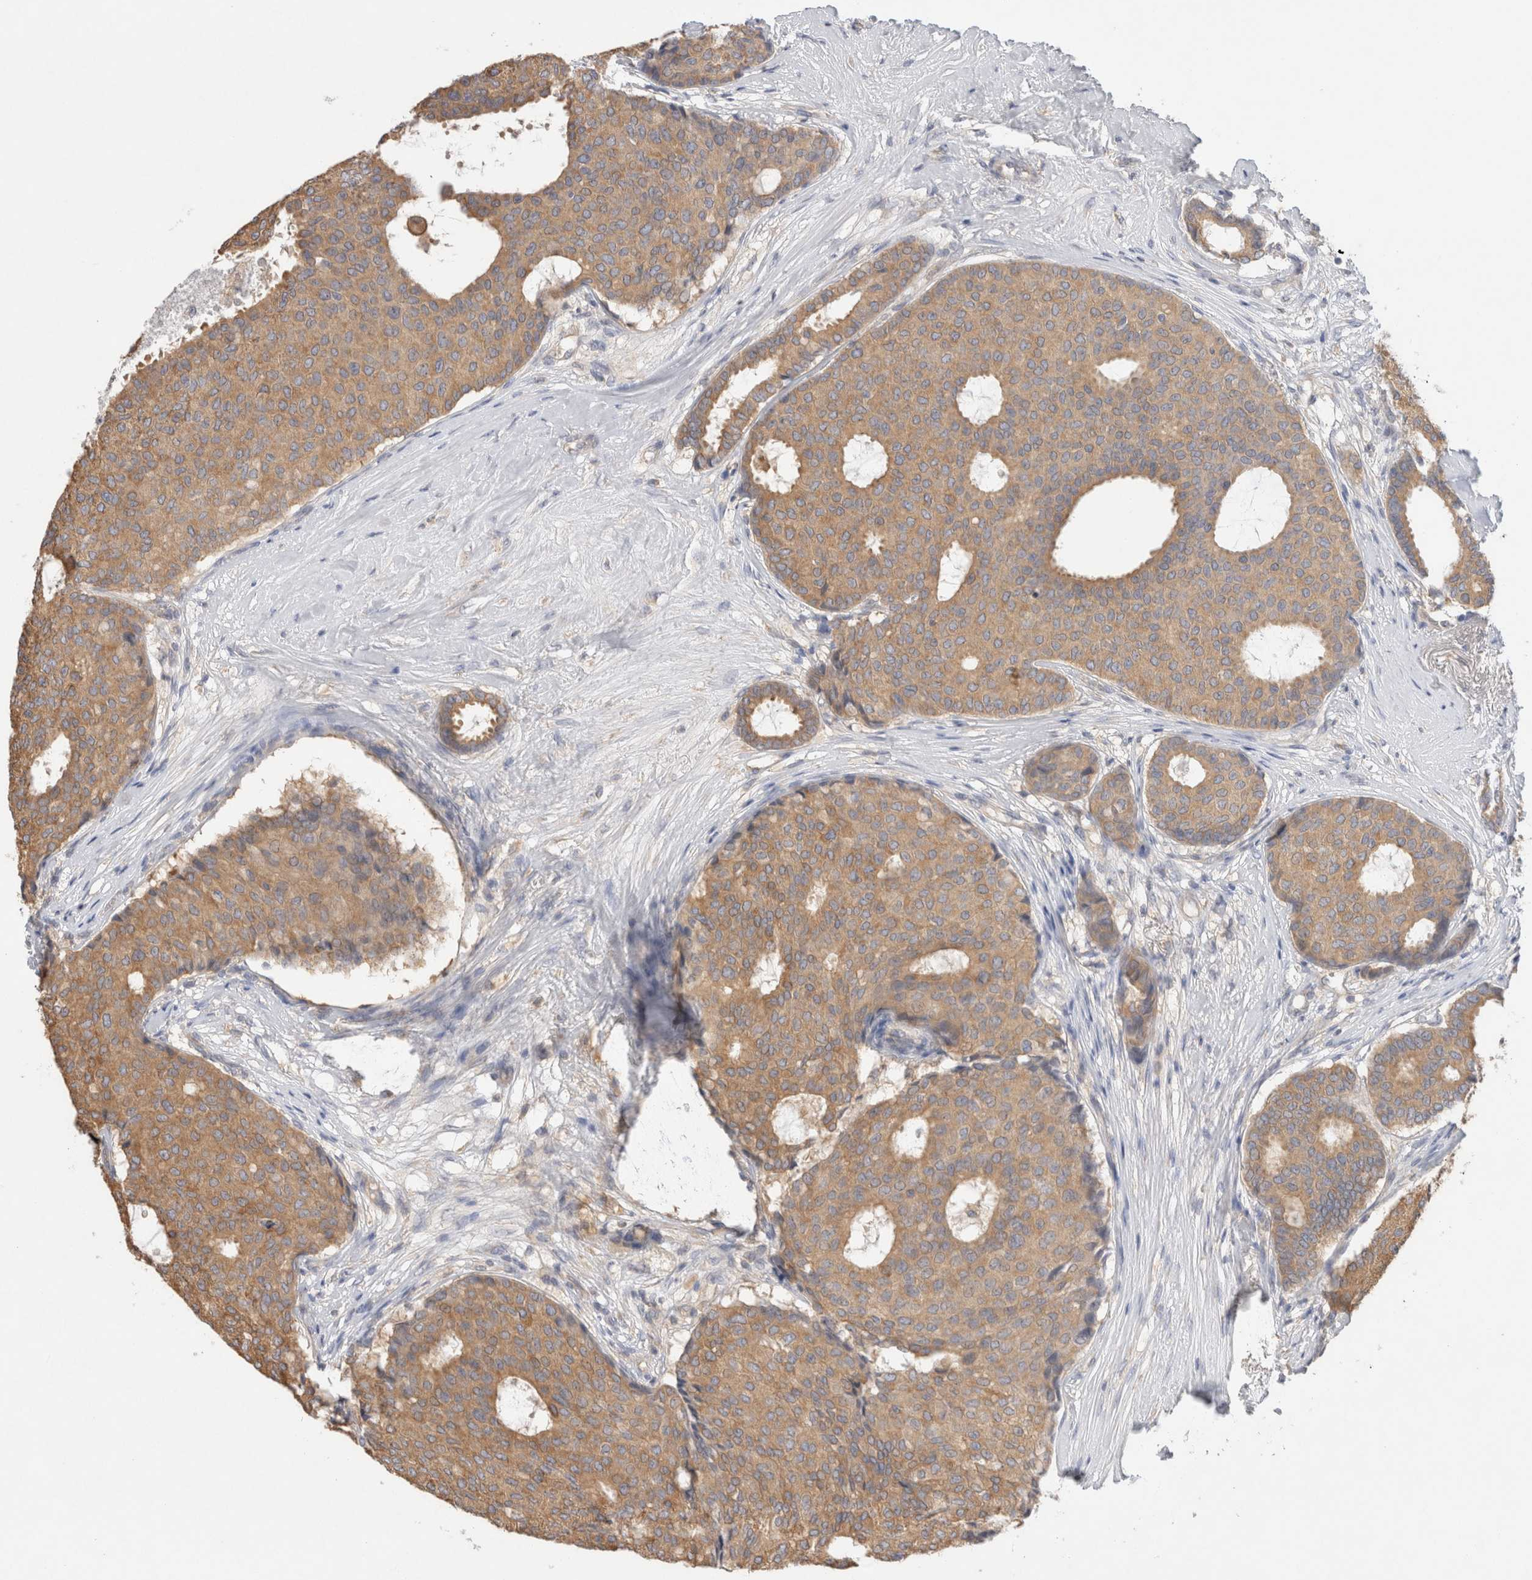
{"staining": {"intensity": "moderate", "quantity": ">75%", "location": "cytoplasmic/membranous"}, "tissue": "breast cancer", "cell_type": "Tumor cells", "image_type": "cancer", "snomed": [{"axis": "morphology", "description": "Duct carcinoma"}, {"axis": "topography", "description": "Breast"}], "caption": "Protein analysis of breast cancer tissue shows moderate cytoplasmic/membranous positivity in approximately >75% of tumor cells. Nuclei are stained in blue.", "gene": "GAS1", "patient": {"sex": "female", "age": 75}}